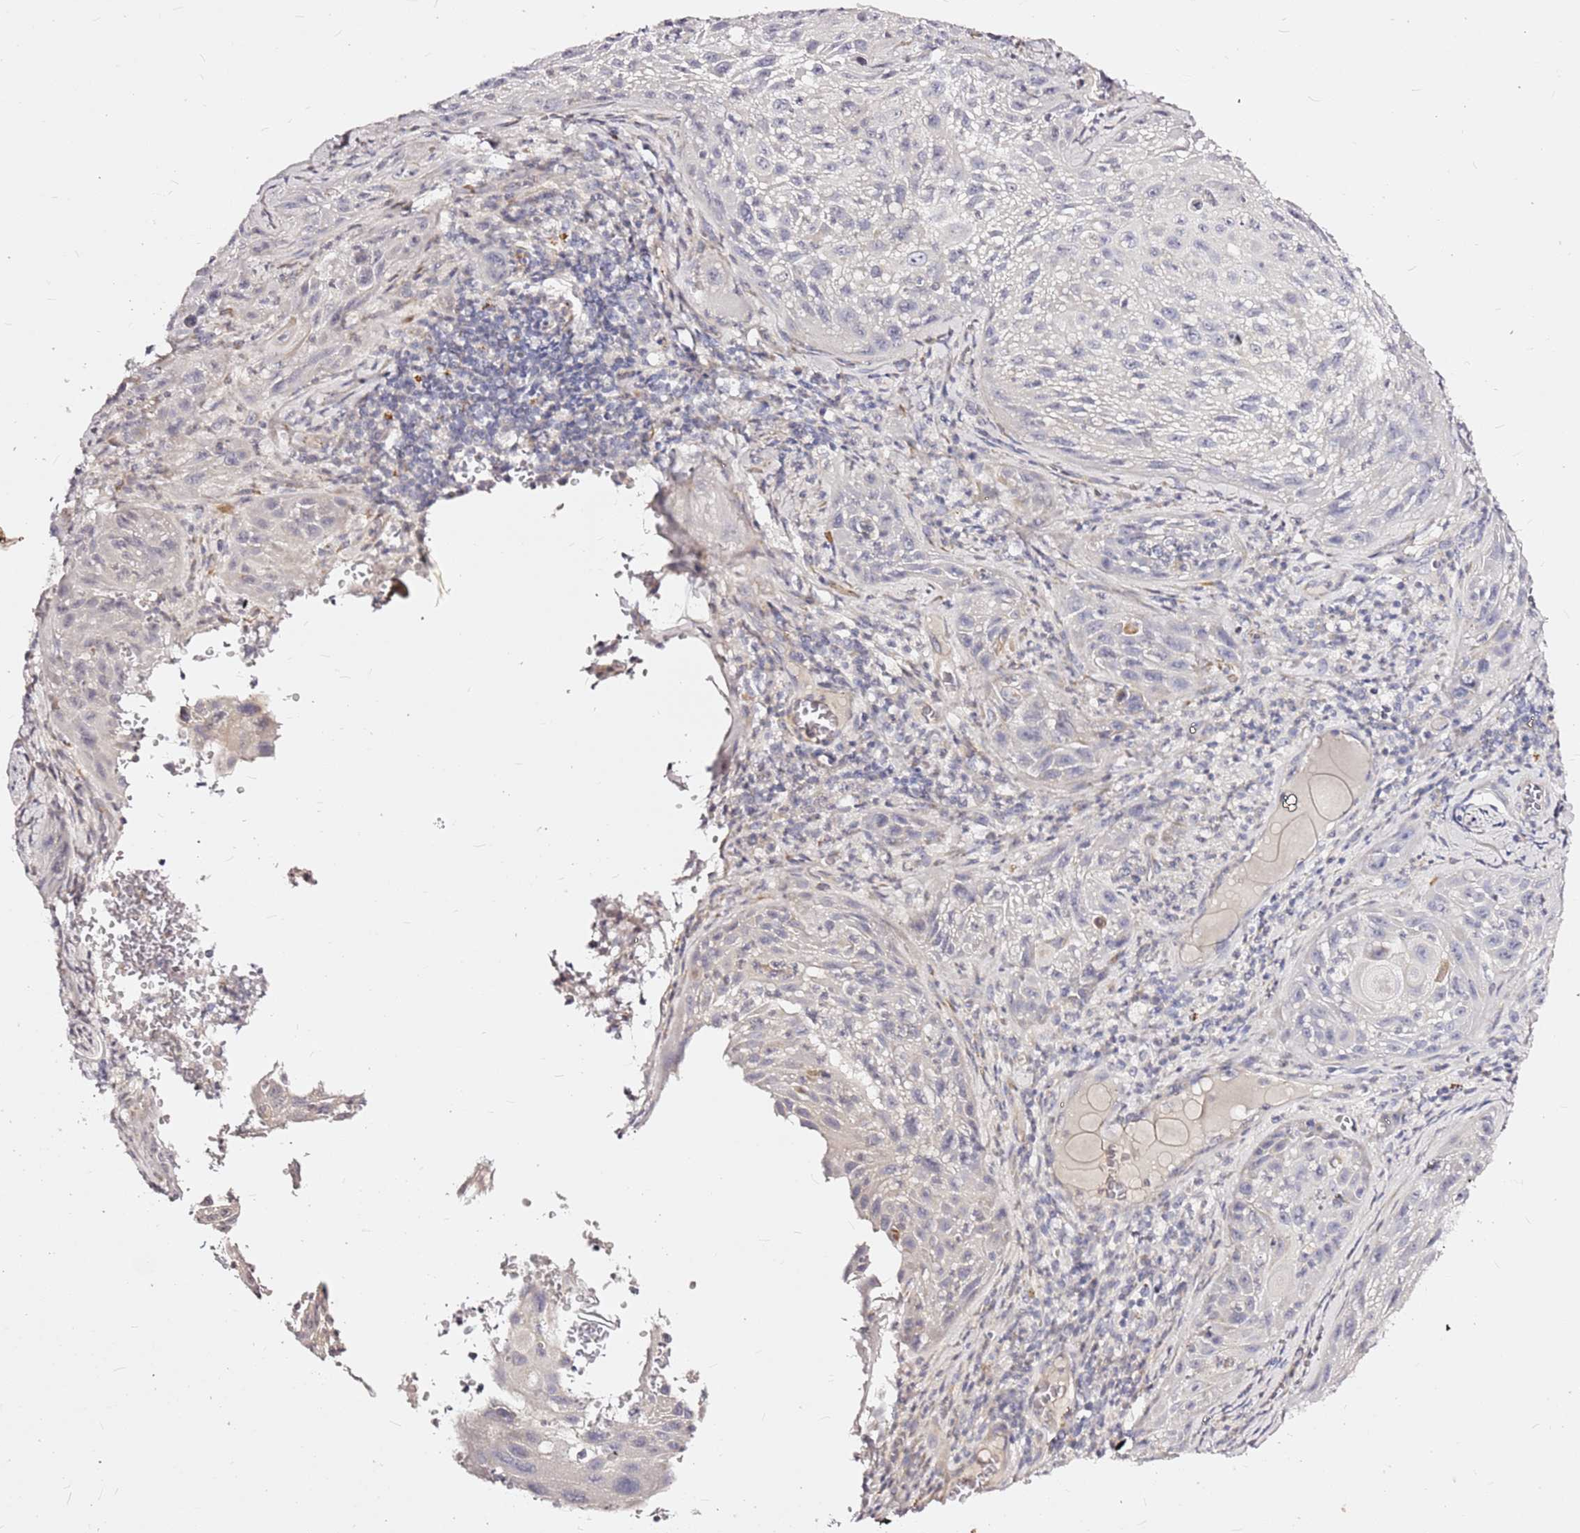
{"staining": {"intensity": "negative", "quantity": "none", "location": "none"}, "tissue": "cervical cancer", "cell_type": "Tumor cells", "image_type": "cancer", "snomed": [{"axis": "morphology", "description": "Squamous cell carcinoma, NOS"}, {"axis": "topography", "description": "Cervix"}], "caption": "Cervical cancer stained for a protein using immunohistochemistry reveals no positivity tumor cells.", "gene": "CASD1", "patient": {"sex": "female", "age": 42}}